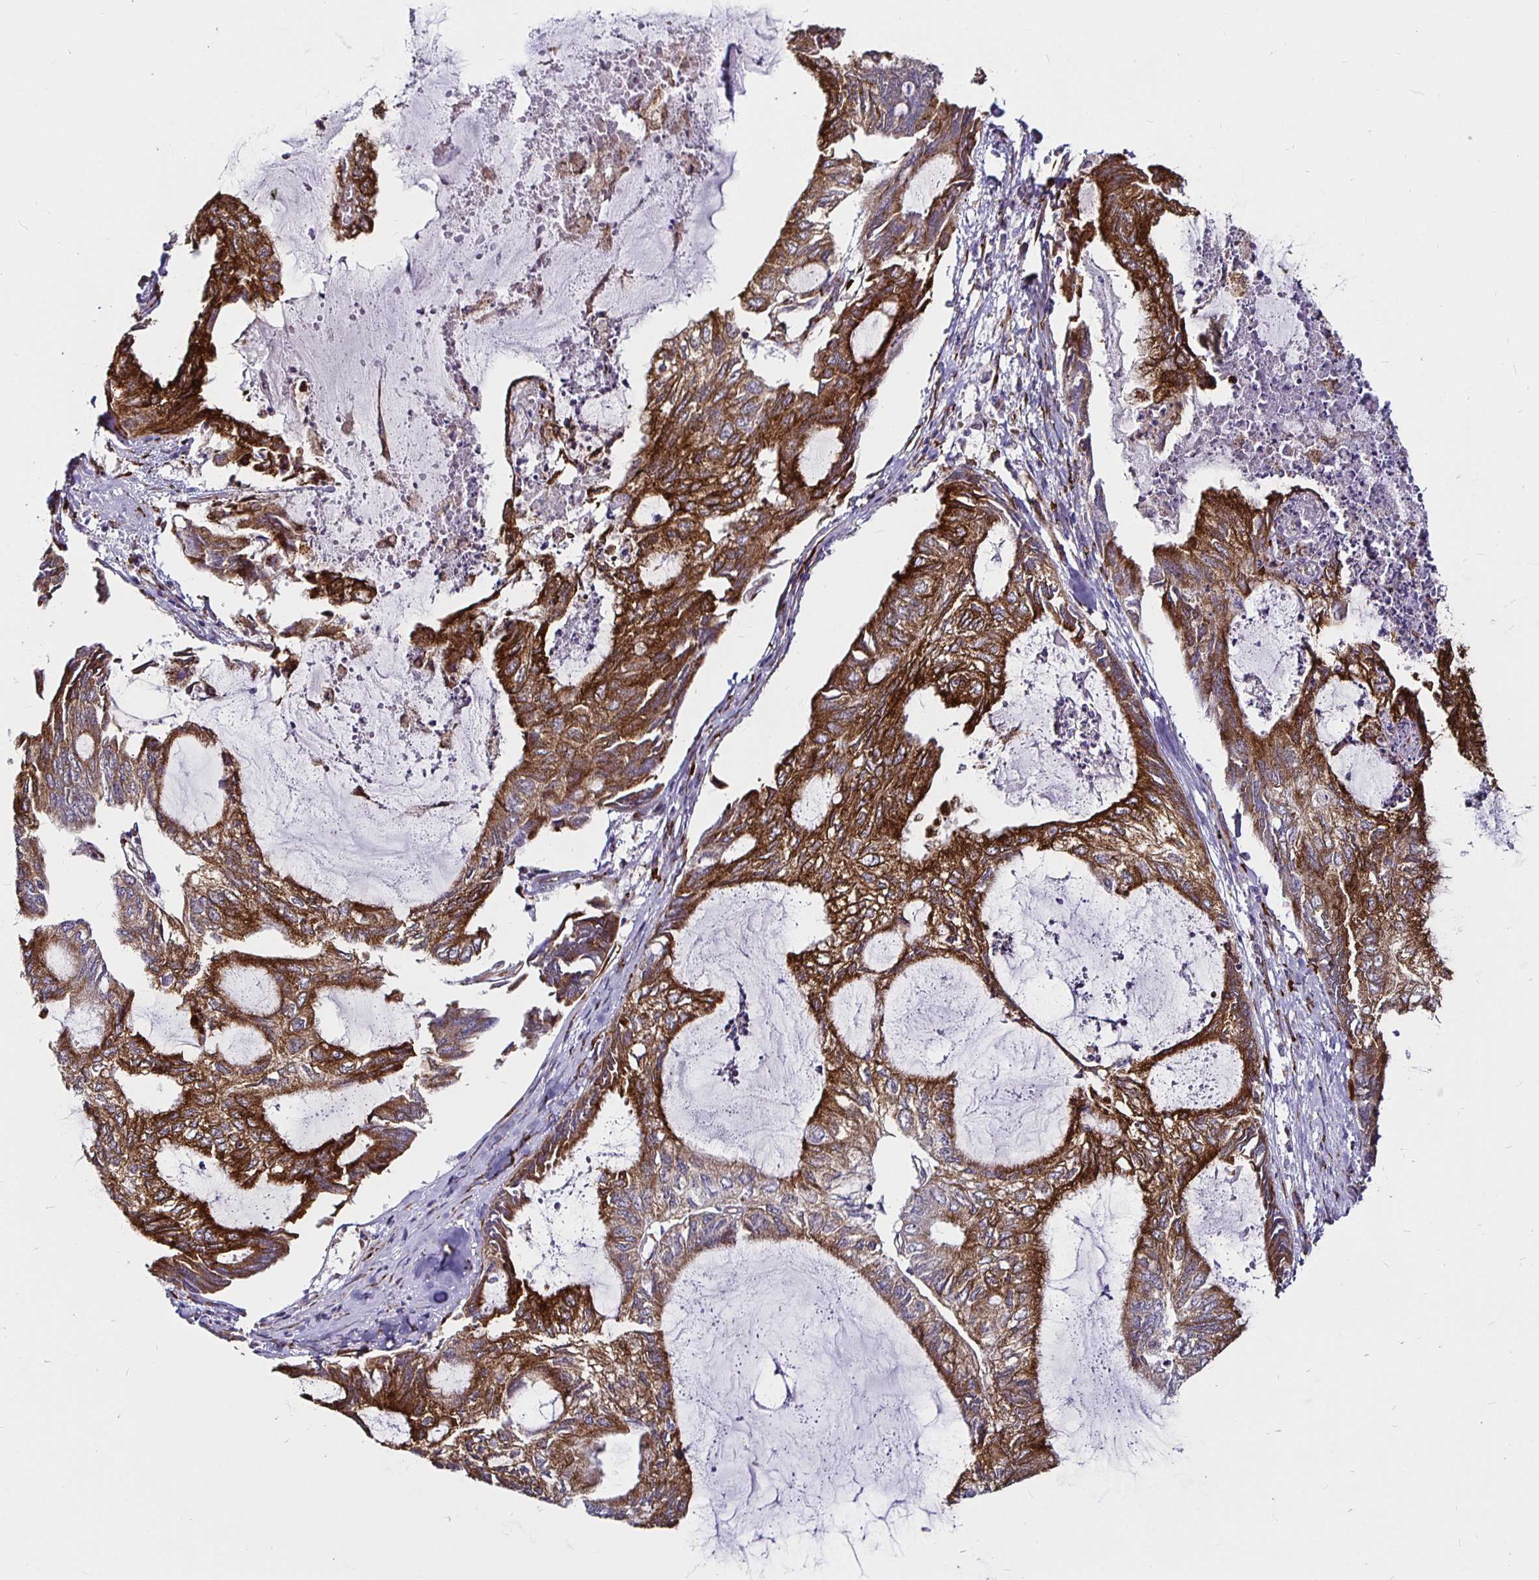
{"staining": {"intensity": "strong", "quantity": ">75%", "location": "cytoplasmic/membranous"}, "tissue": "endometrial cancer", "cell_type": "Tumor cells", "image_type": "cancer", "snomed": [{"axis": "morphology", "description": "Adenocarcinoma, NOS"}, {"axis": "topography", "description": "Endometrium"}], "caption": "This histopathology image exhibits immunohistochemistry staining of endometrial cancer (adenocarcinoma), with high strong cytoplasmic/membranous staining in about >75% of tumor cells.", "gene": "P4HA2", "patient": {"sex": "female", "age": 80}}